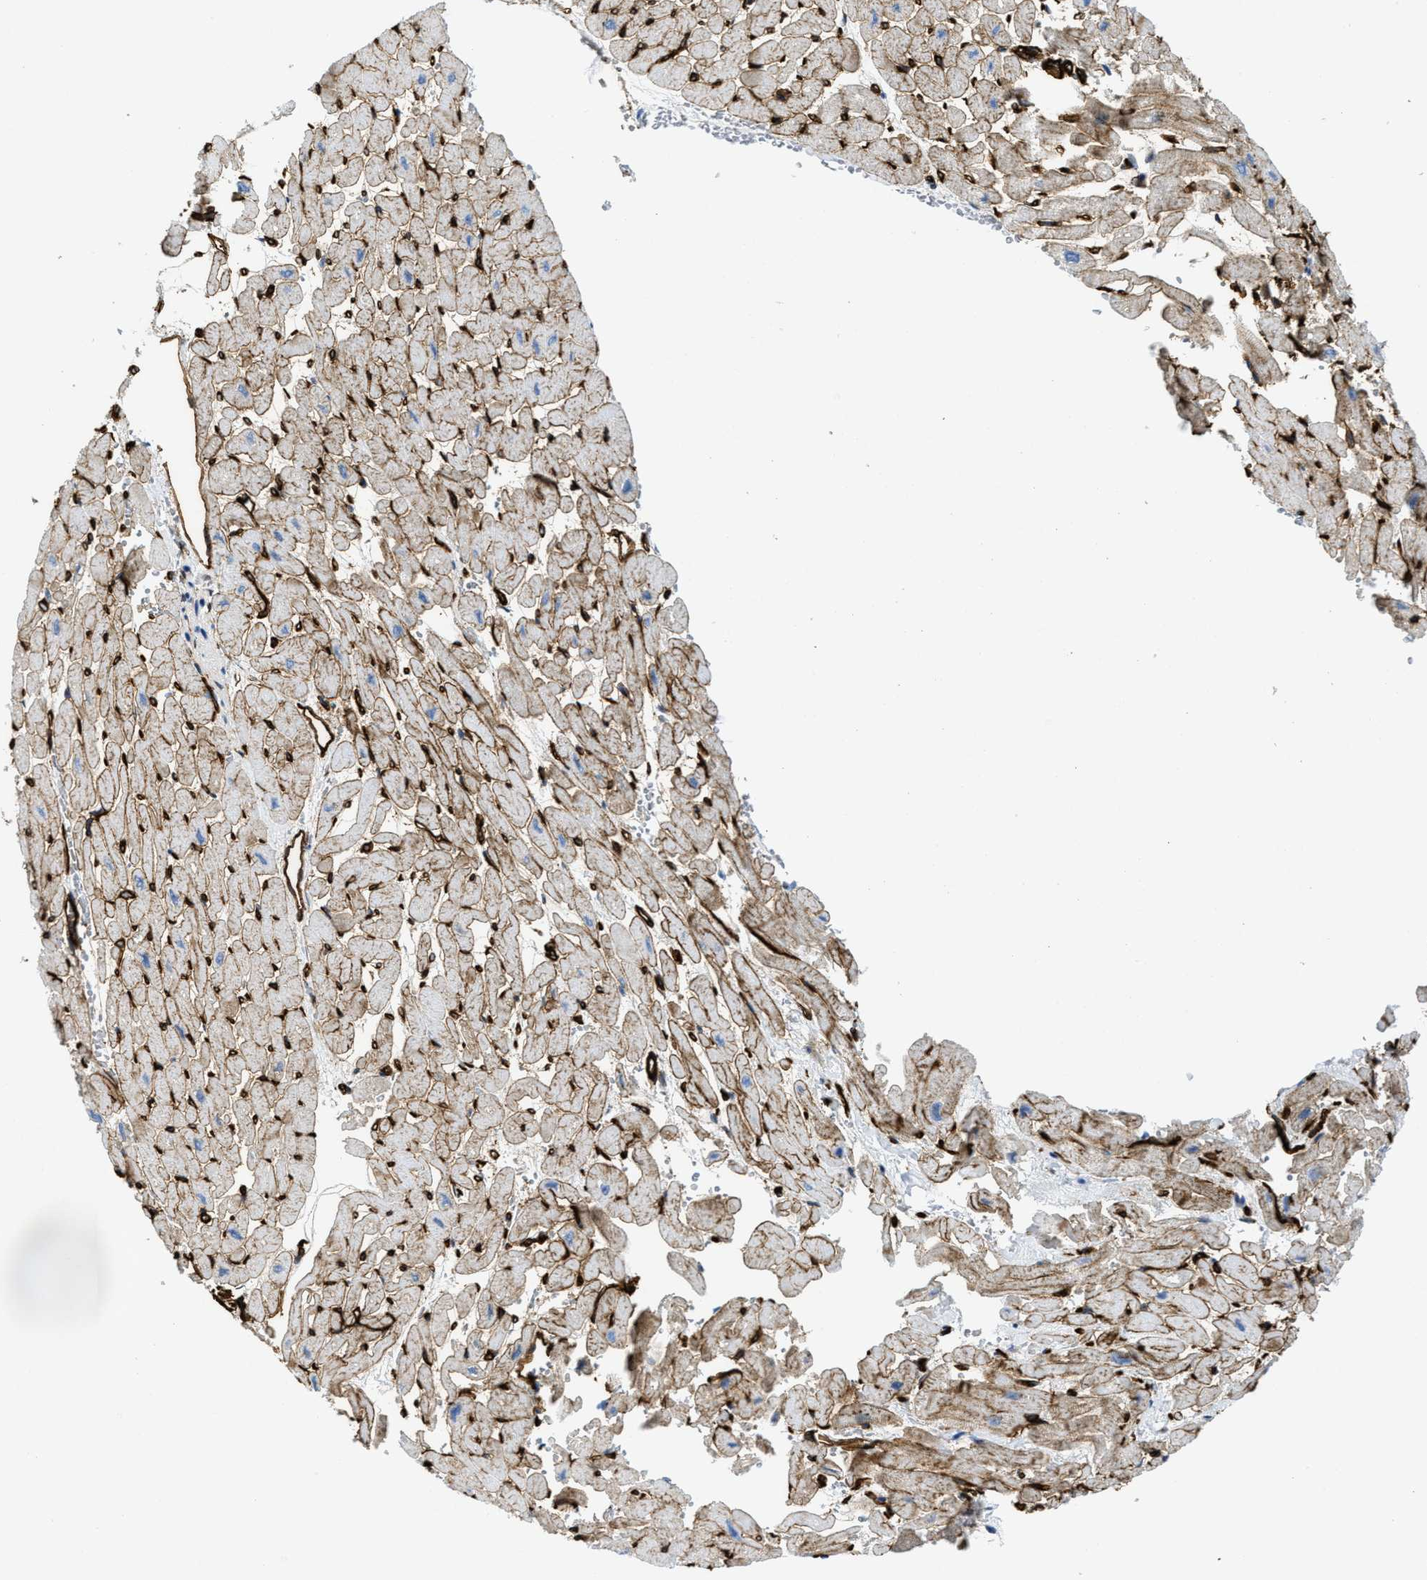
{"staining": {"intensity": "moderate", "quantity": ">75%", "location": "cytoplasmic/membranous"}, "tissue": "heart muscle", "cell_type": "Cardiomyocytes", "image_type": "normal", "snomed": [{"axis": "morphology", "description": "Normal tissue, NOS"}, {"axis": "topography", "description": "Heart"}], "caption": "Immunohistochemistry of normal human heart muscle shows medium levels of moderate cytoplasmic/membranous positivity in approximately >75% of cardiomyocytes.", "gene": "NAB1", "patient": {"sex": "male", "age": 45}}